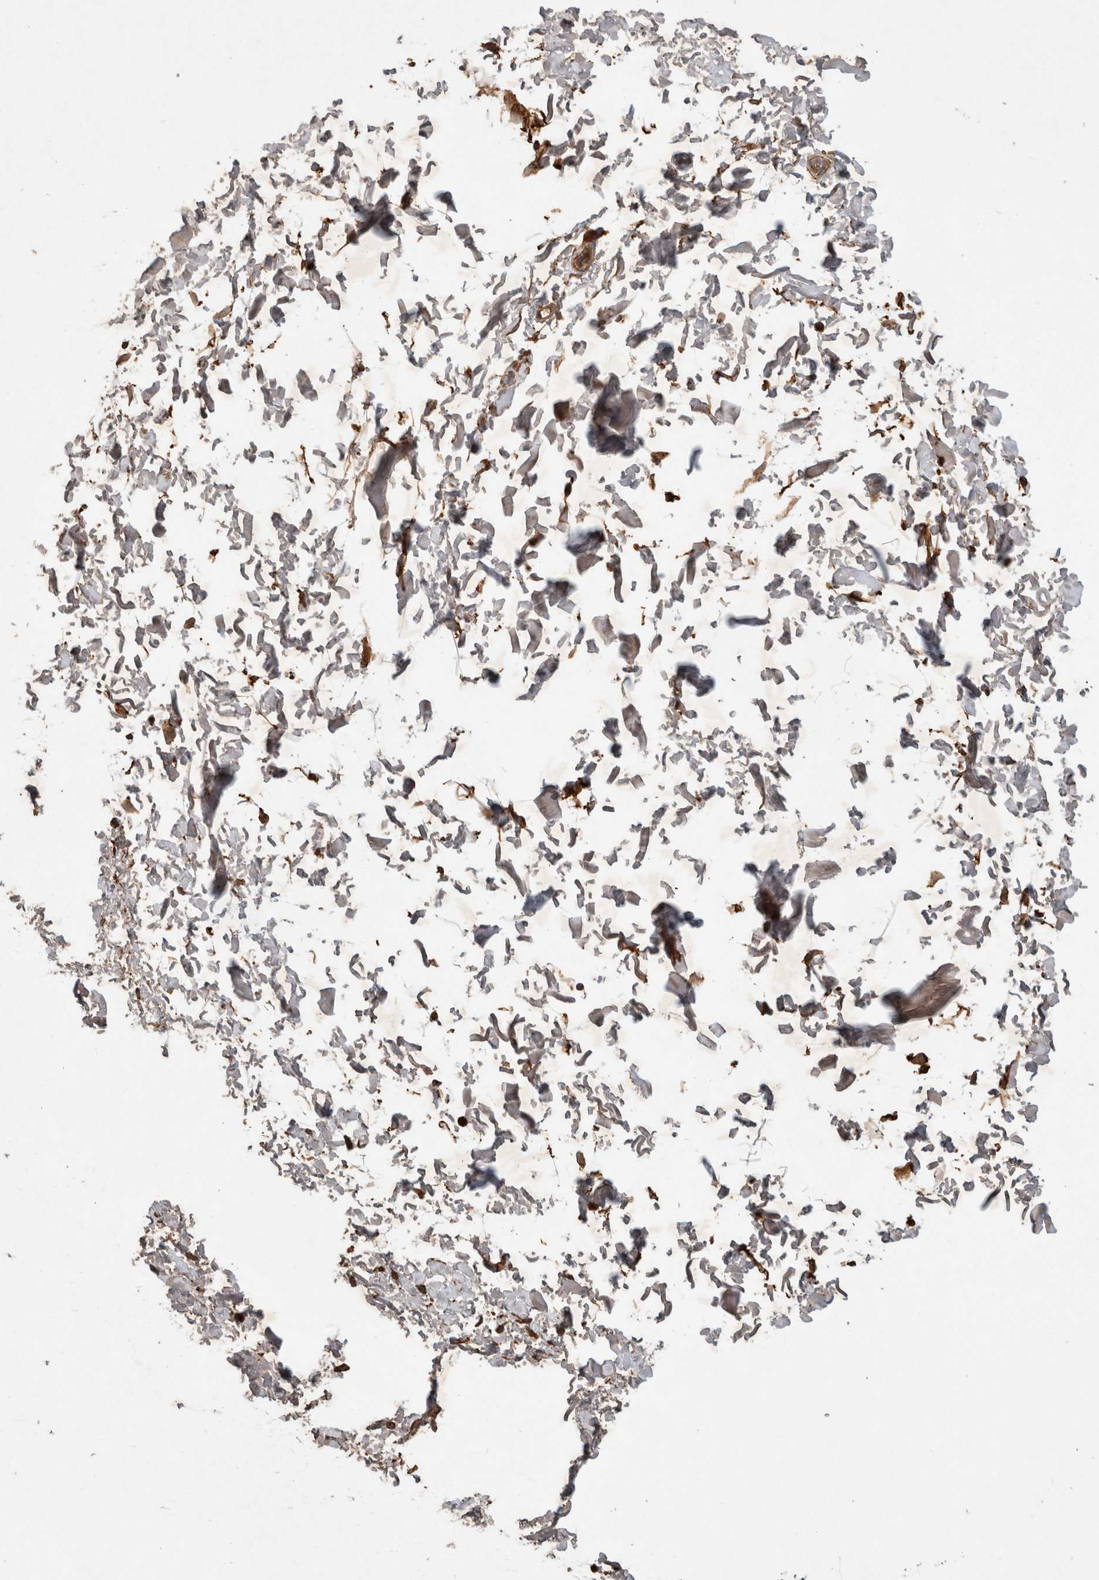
{"staining": {"intensity": "moderate", "quantity": ">75%", "location": "cytoplasmic/membranous"}, "tissue": "soft tissue", "cell_type": "Fibroblasts", "image_type": "normal", "snomed": [{"axis": "morphology", "description": "Normal tissue, NOS"}, {"axis": "topography", "description": "Soft tissue"}], "caption": "Fibroblasts display medium levels of moderate cytoplasmic/membranous staining in approximately >75% of cells in benign human soft tissue. (Stains: DAB in brown, nuclei in blue, Microscopy: brightfield microscopy at high magnification).", "gene": "SERAC1", "patient": {"sex": "male", "age": 72}}